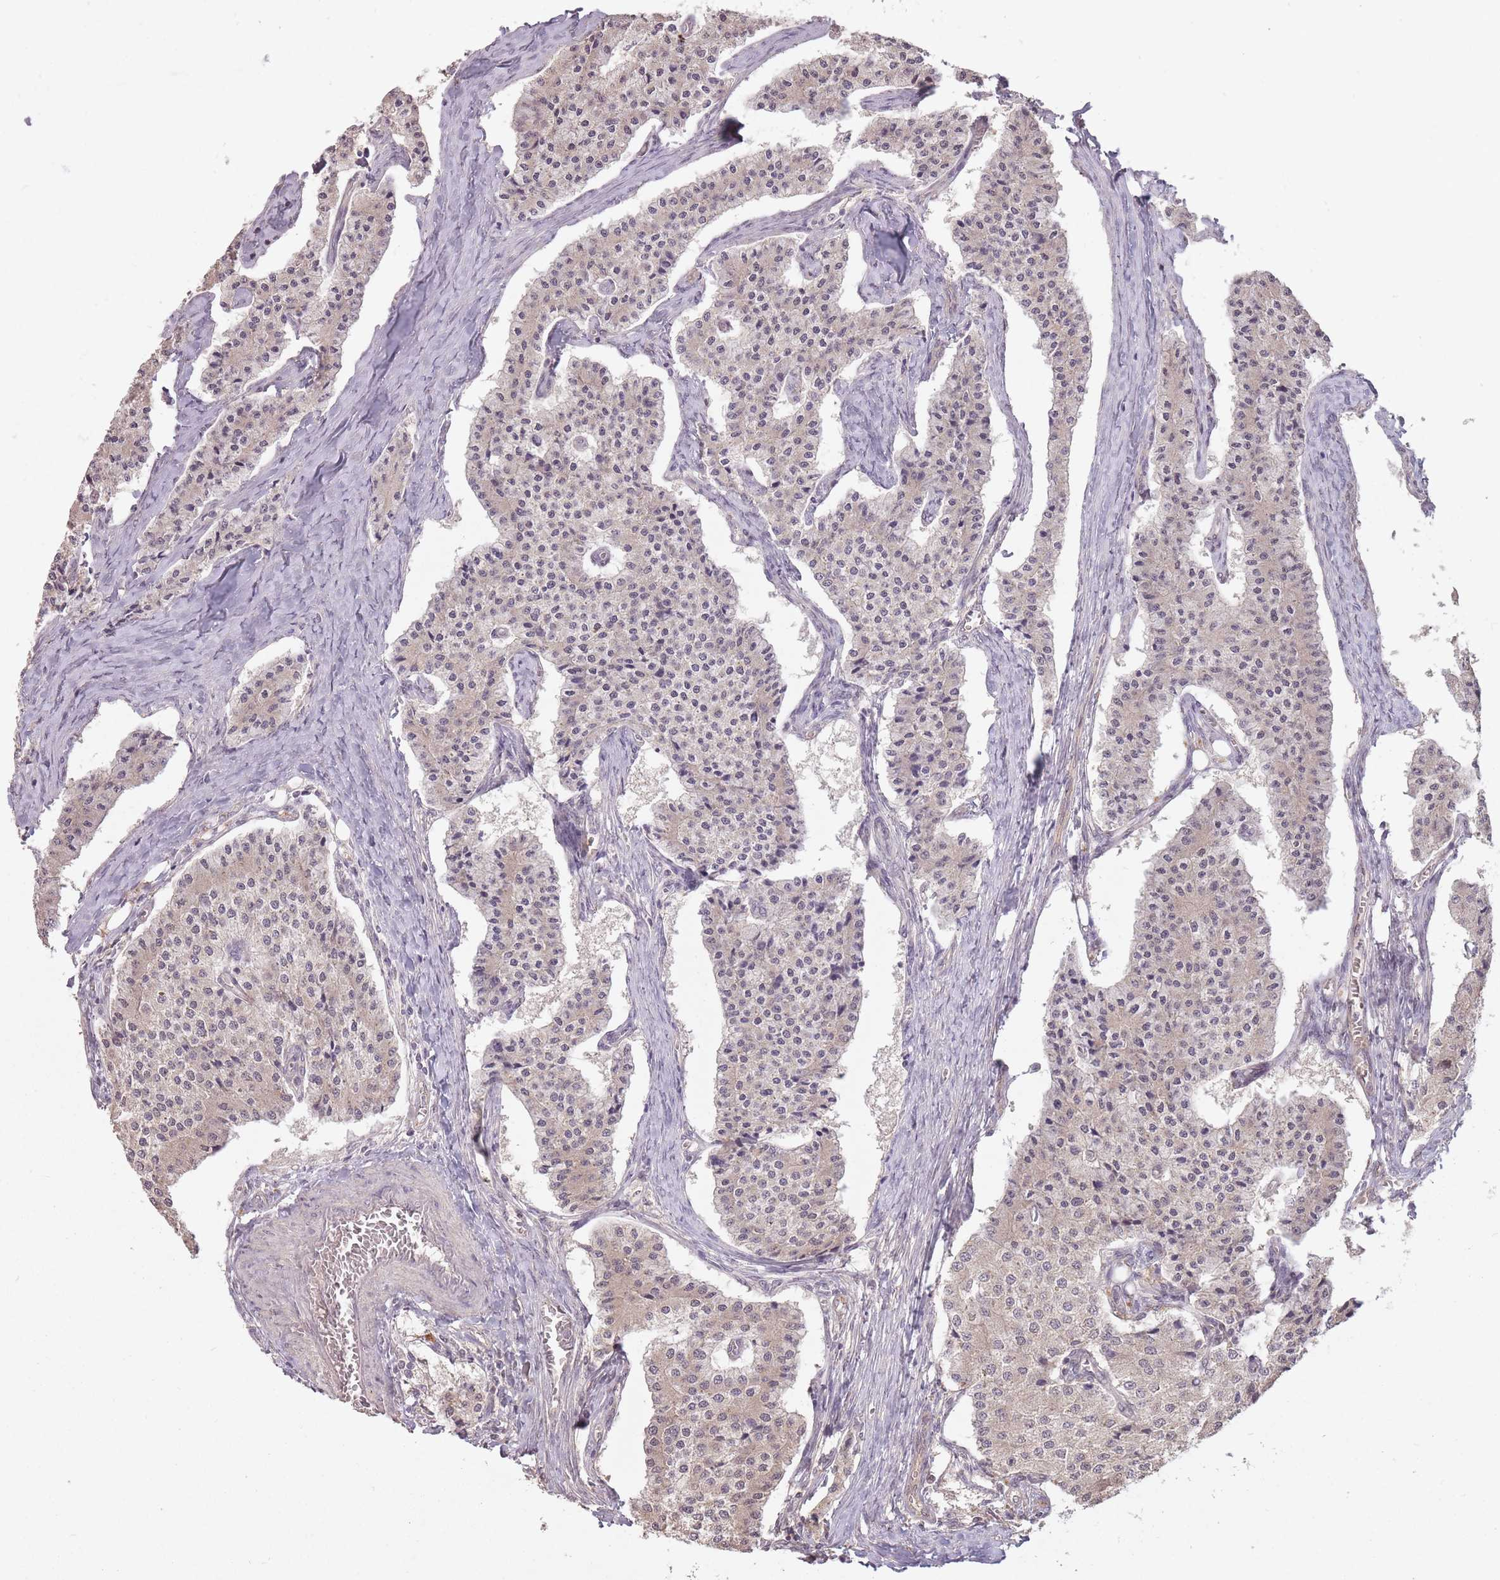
{"staining": {"intensity": "negative", "quantity": "none", "location": "none"}, "tissue": "carcinoid", "cell_type": "Tumor cells", "image_type": "cancer", "snomed": [{"axis": "morphology", "description": "Carcinoid, malignant, NOS"}, {"axis": "topography", "description": "Colon"}], "caption": "This histopathology image is of carcinoid stained with immunohistochemistry to label a protein in brown with the nuclei are counter-stained blue. There is no expression in tumor cells.", "gene": "LRATD2", "patient": {"sex": "female", "age": 52}}